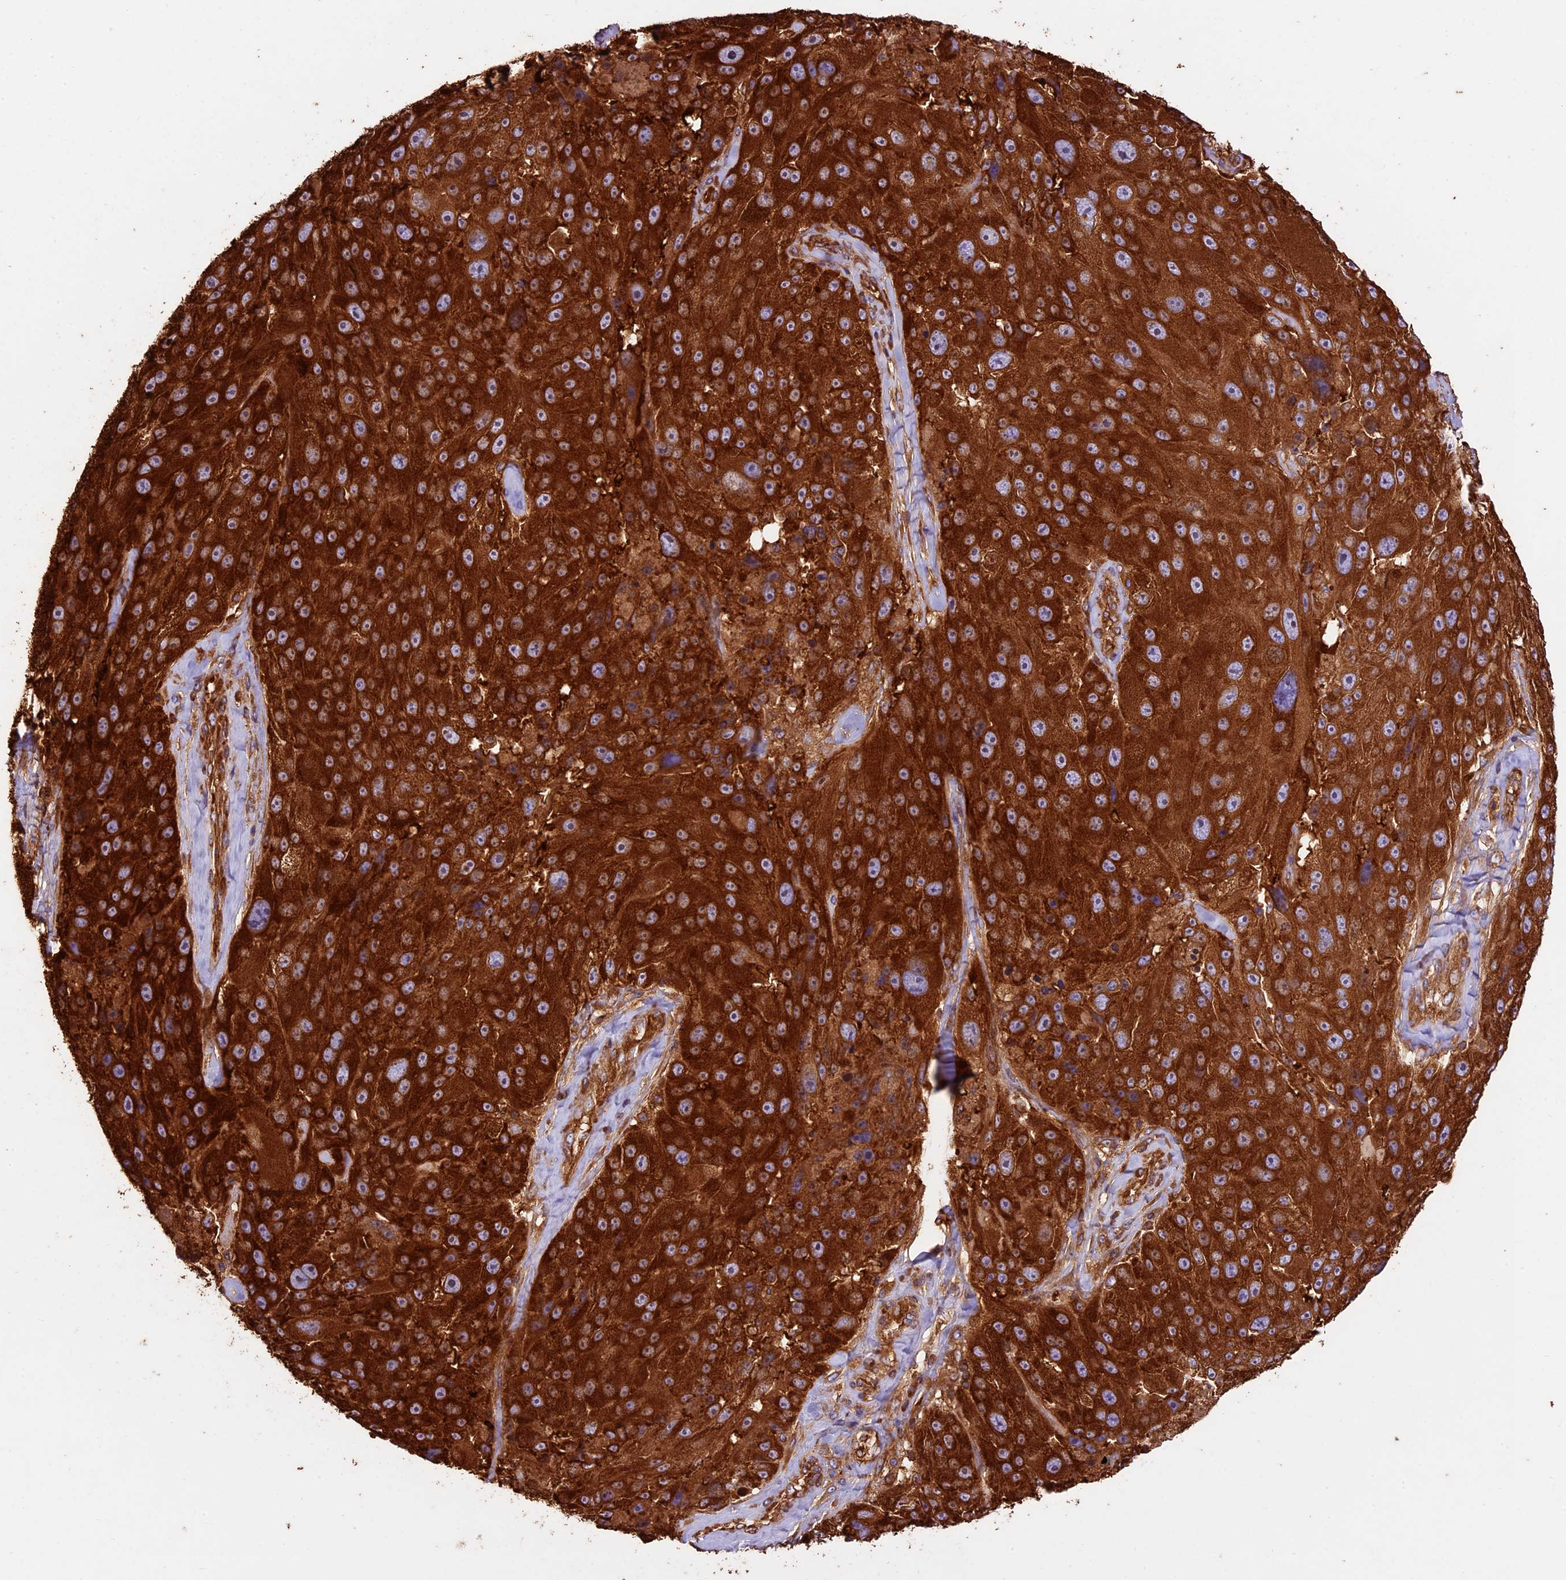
{"staining": {"intensity": "strong", "quantity": ">75%", "location": "cytoplasmic/membranous"}, "tissue": "melanoma", "cell_type": "Tumor cells", "image_type": "cancer", "snomed": [{"axis": "morphology", "description": "Malignant melanoma, Metastatic site"}, {"axis": "topography", "description": "Lymph node"}], "caption": "Melanoma stained for a protein (brown) exhibits strong cytoplasmic/membranous positive staining in about >75% of tumor cells.", "gene": "KARS1", "patient": {"sex": "male", "age": 62}}